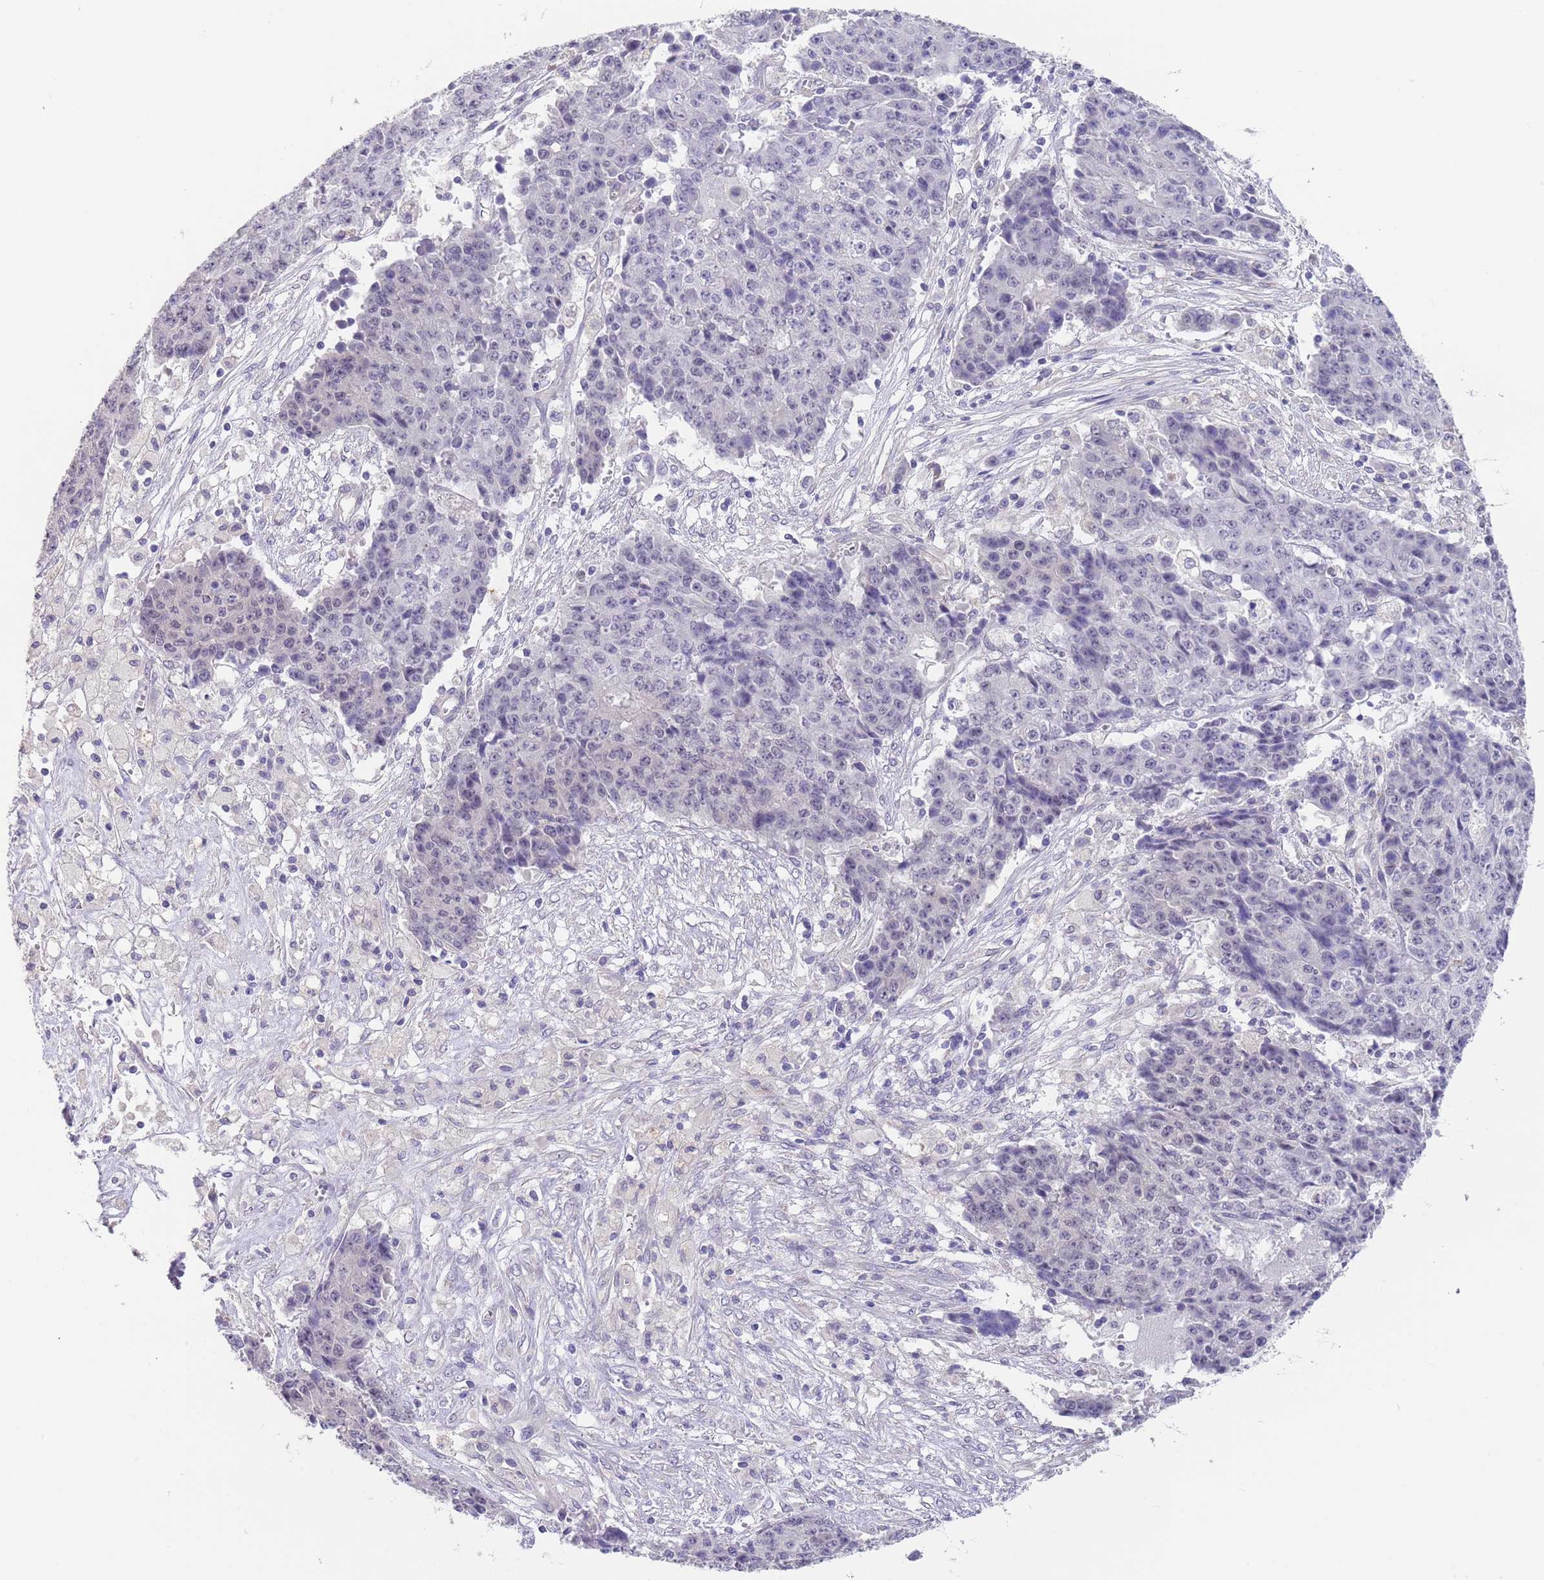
{"staining": {"intensity": "negative", "quantity": "none", "location": "none"}, "tissue": "ovarian cancer", "cell_type": "Tumor cells", "image_type": "cancer", "snomed": [{"axis": "morphology", "description": "Carcinoma, endometroid"}, {"axis": "topography", "description": "Ovary"}], "caption": "The histopathology image demonstrates no staining of tumor cells in ovarian cancer (endometroid carcinoma). The staining was performed using DAB to visualize the protein expression in brown, while the nuclei were stained in blue with hematoxylin (Magnification: 20x).", "gene": "RNF169", "patient": {"sex": "female", "age": 42}}